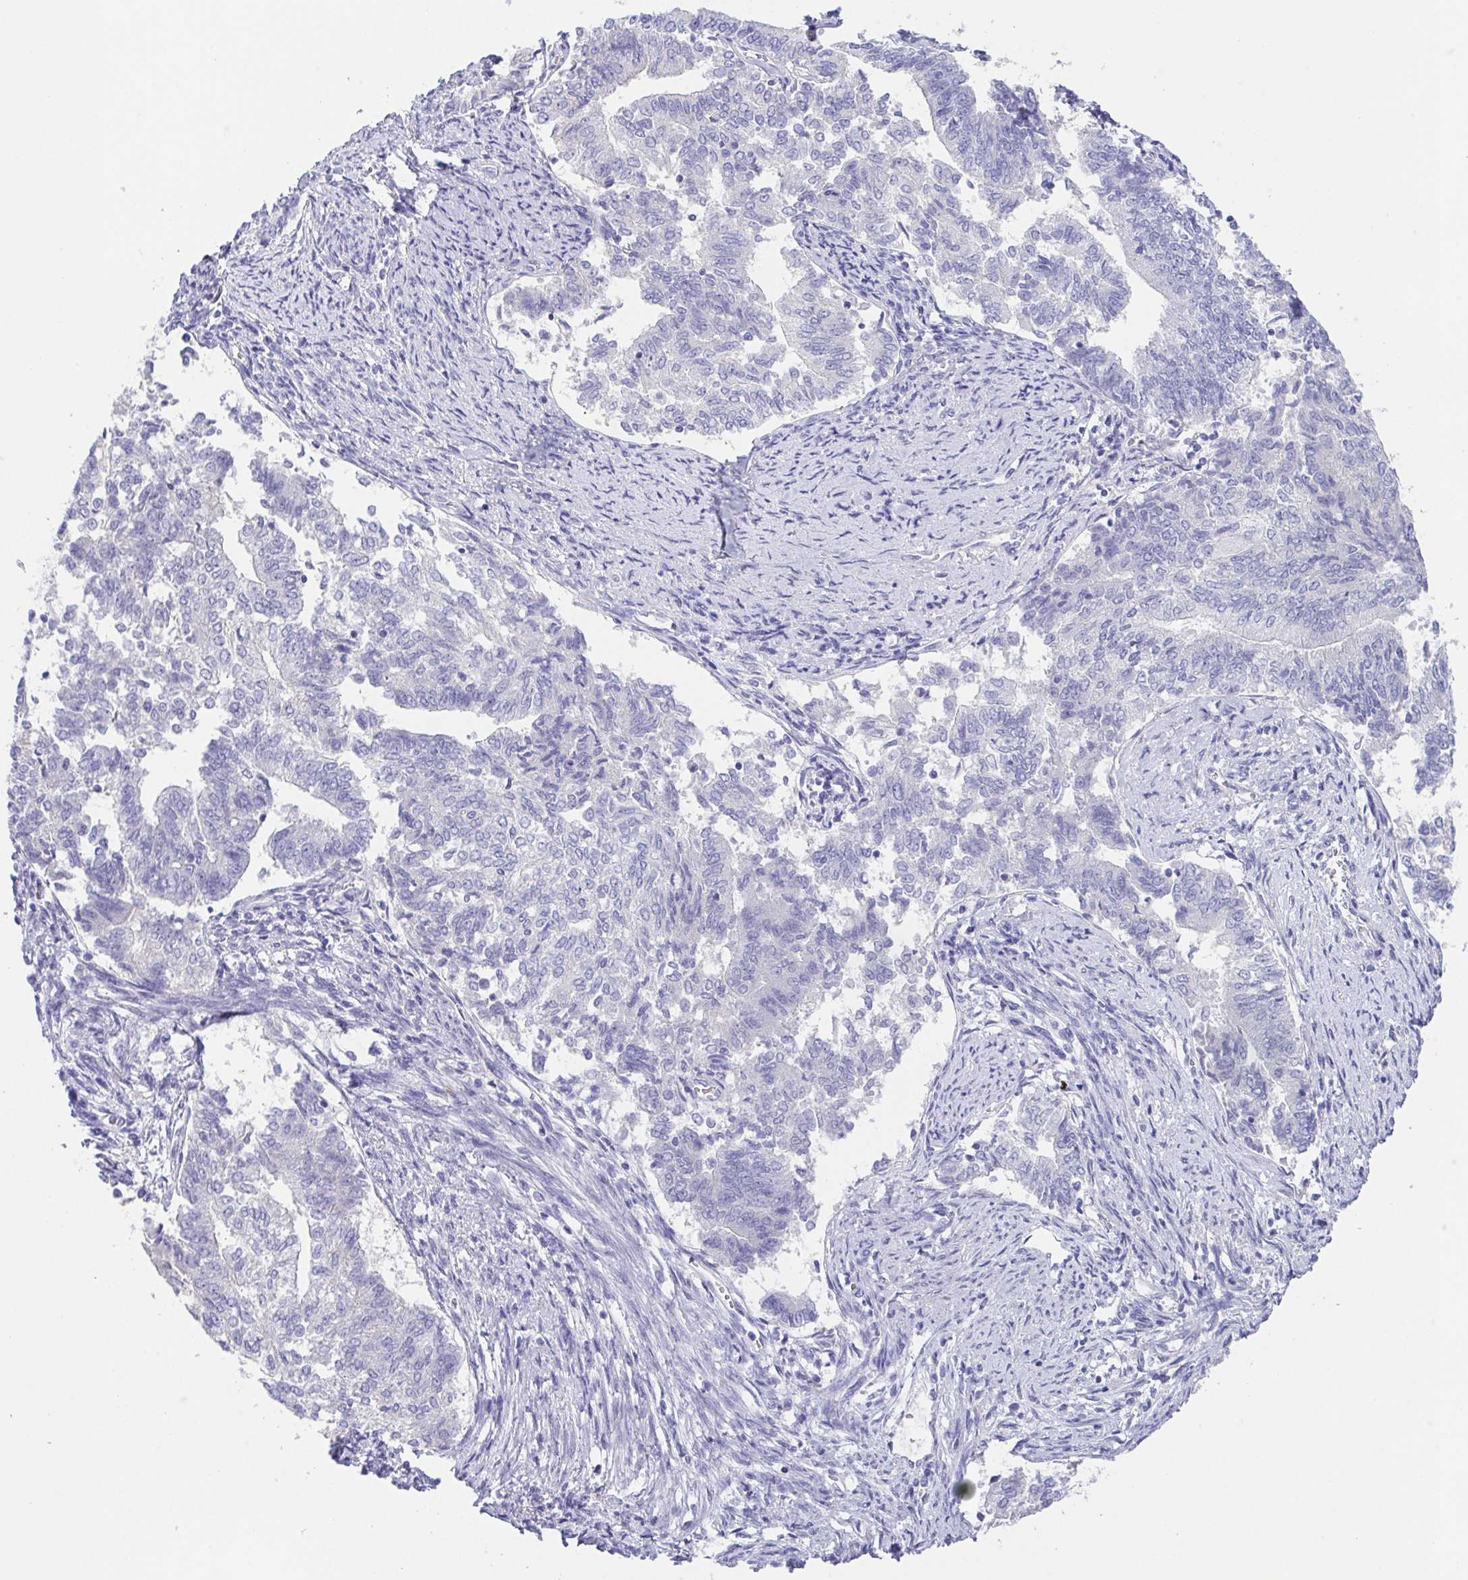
{"staining": {"intensity": "negative", "quantity": "none", "location": "none"}, "tissue": "endometrial cancer", "cell_type": "Tumor cells", "image_type": "cancer", "snomed": [{"axis": "morphology", "description": "Adenocarcinoma, NOS"}, {"axis": "topography", "description": "Endometrium"}], "caption": "The immunohistochemistry (IHC) image has no significant positivity in tumor cells of adenocarcinoma (endometrial) tissue. (DAB immunohistochemistry (IHC) with hematoxylin counter stain).", "gene": "PKDREJ", "patient": {"sex": "female", "age": 65}}